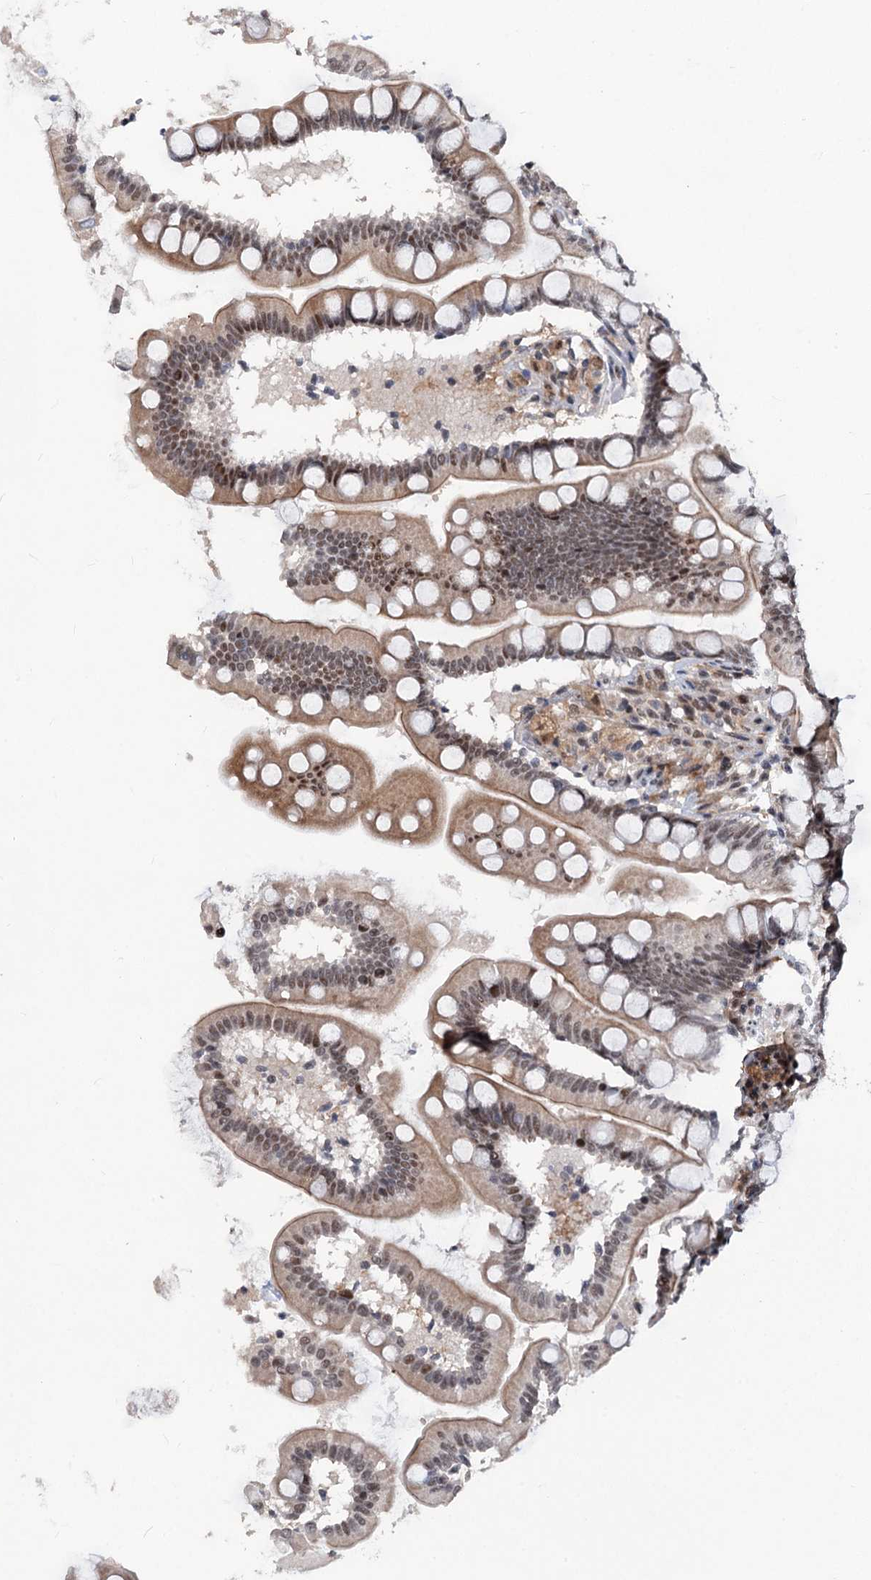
{"staining": {"intensity": "moderate", "quantity": ">75%", "location": "cytoplasmic/membranous,nuclear"}, "tissue": "small intestine", "cell_type": "Glandular cells", "image_type": "normal", "snomed": [{"axis": "morphology", "description": "Normal tissue, NOS"}, {"axis": "topography", "description": "Small intestine"}], "caption": "This photomicrograph exhibits IHC staining of unremarkable small intestine, with medium moderate cytoplasmic/membranous,nuclear staining in approximately >75% of glandular cells.", "gene": "PHF8", "patient": {"sex": "female", "age": 64}}